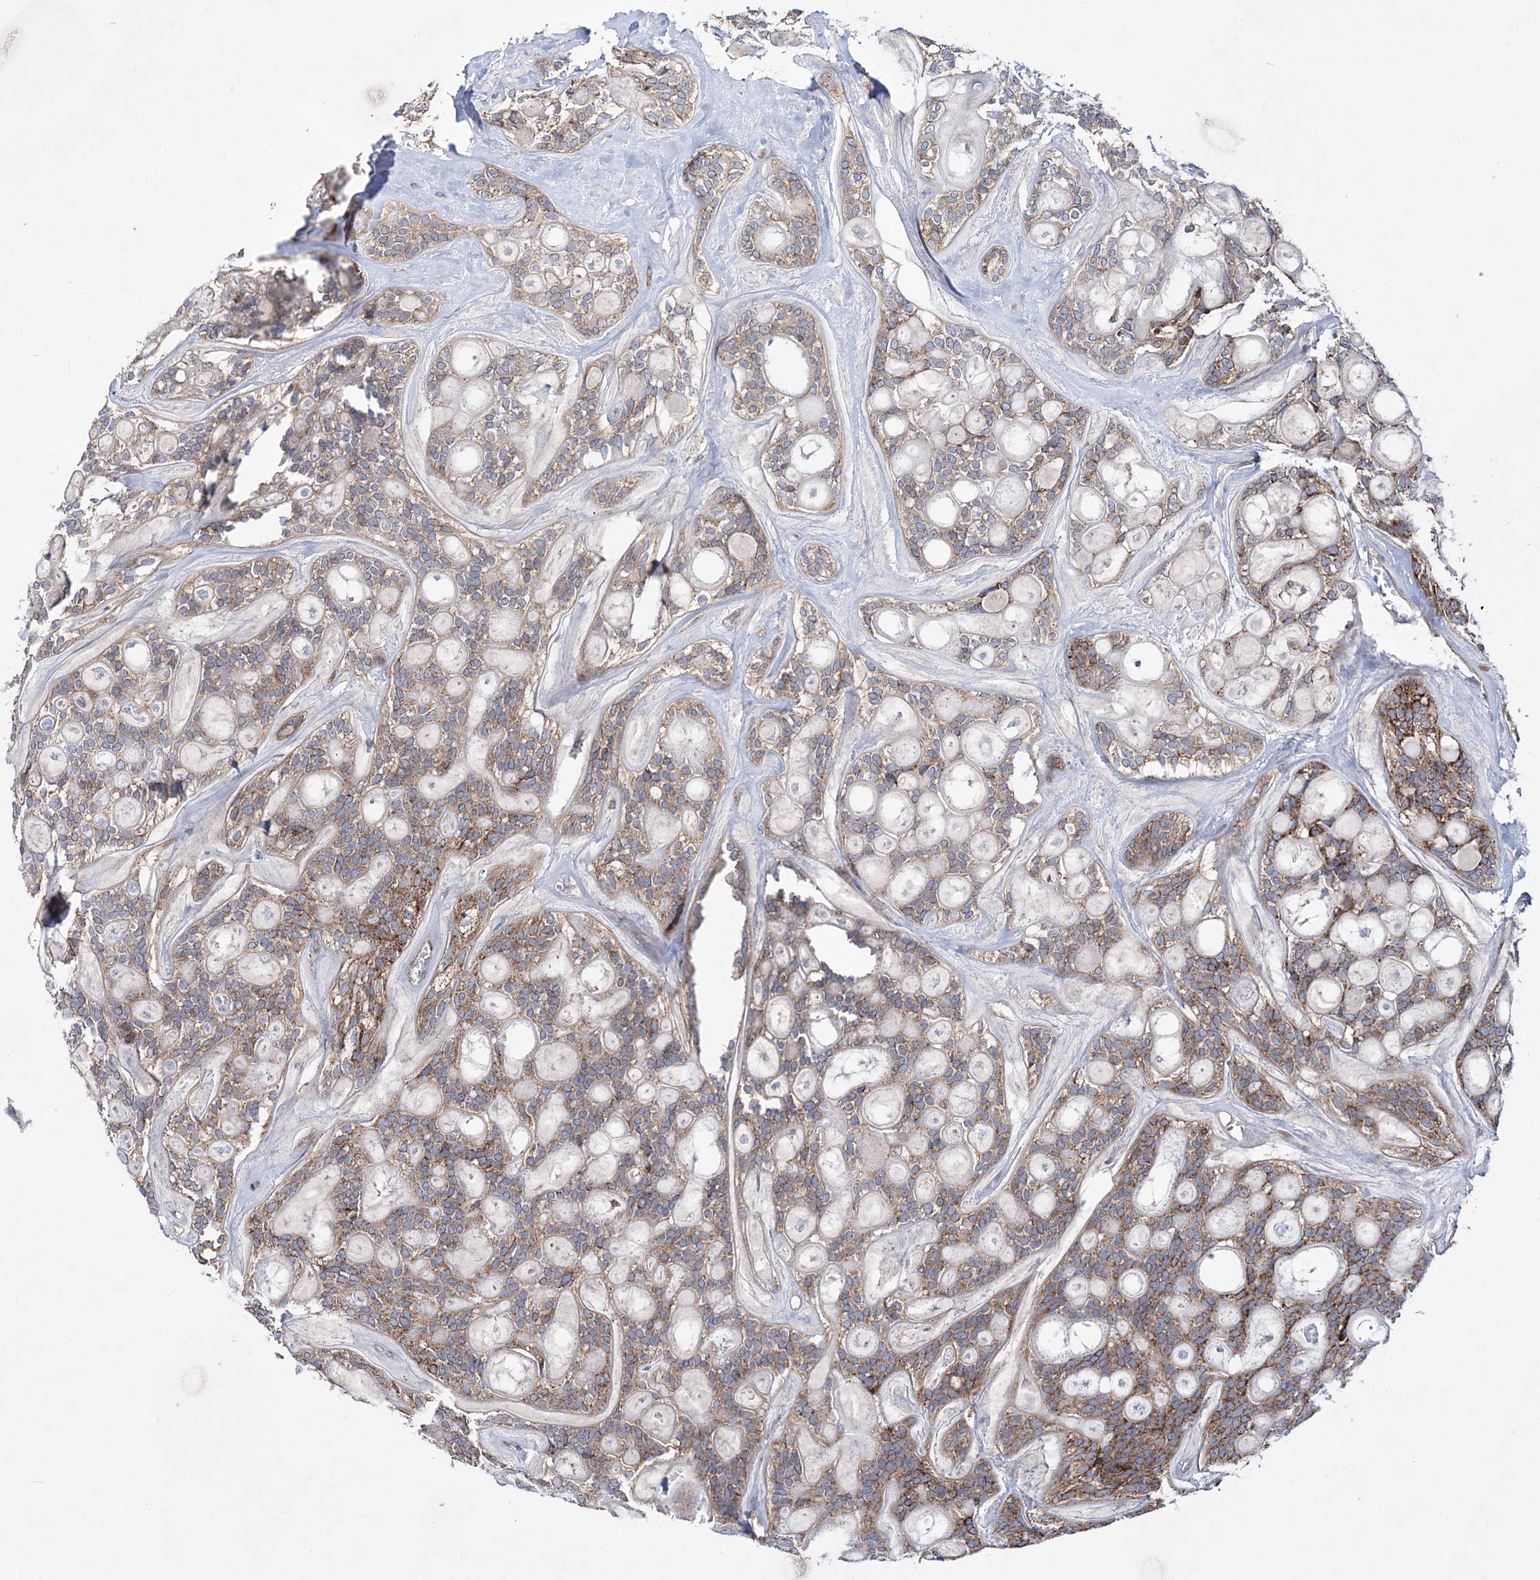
{"staining": {"intensity": "moderate", "quantity": ">75%", "location": "cytoplasmic/membranous"}, "tissue": "head and neck cancer", "cell_type": "Tumor cells", "image_type": "cancer", "snomed": [{"axis": "morphology", "description": "Adenocarcinoma, NOS"}, {"axis": "topography", "description": "Head-Neck"}], "caption": "Adenocarcinoma (head and neck) stained with a brown dye shows moderate cytoplasmic/membranous positive positivity in about >75% of tumor cells.", "gene": "NGLY1", "patient": {"sex": "male", "age": 66}}